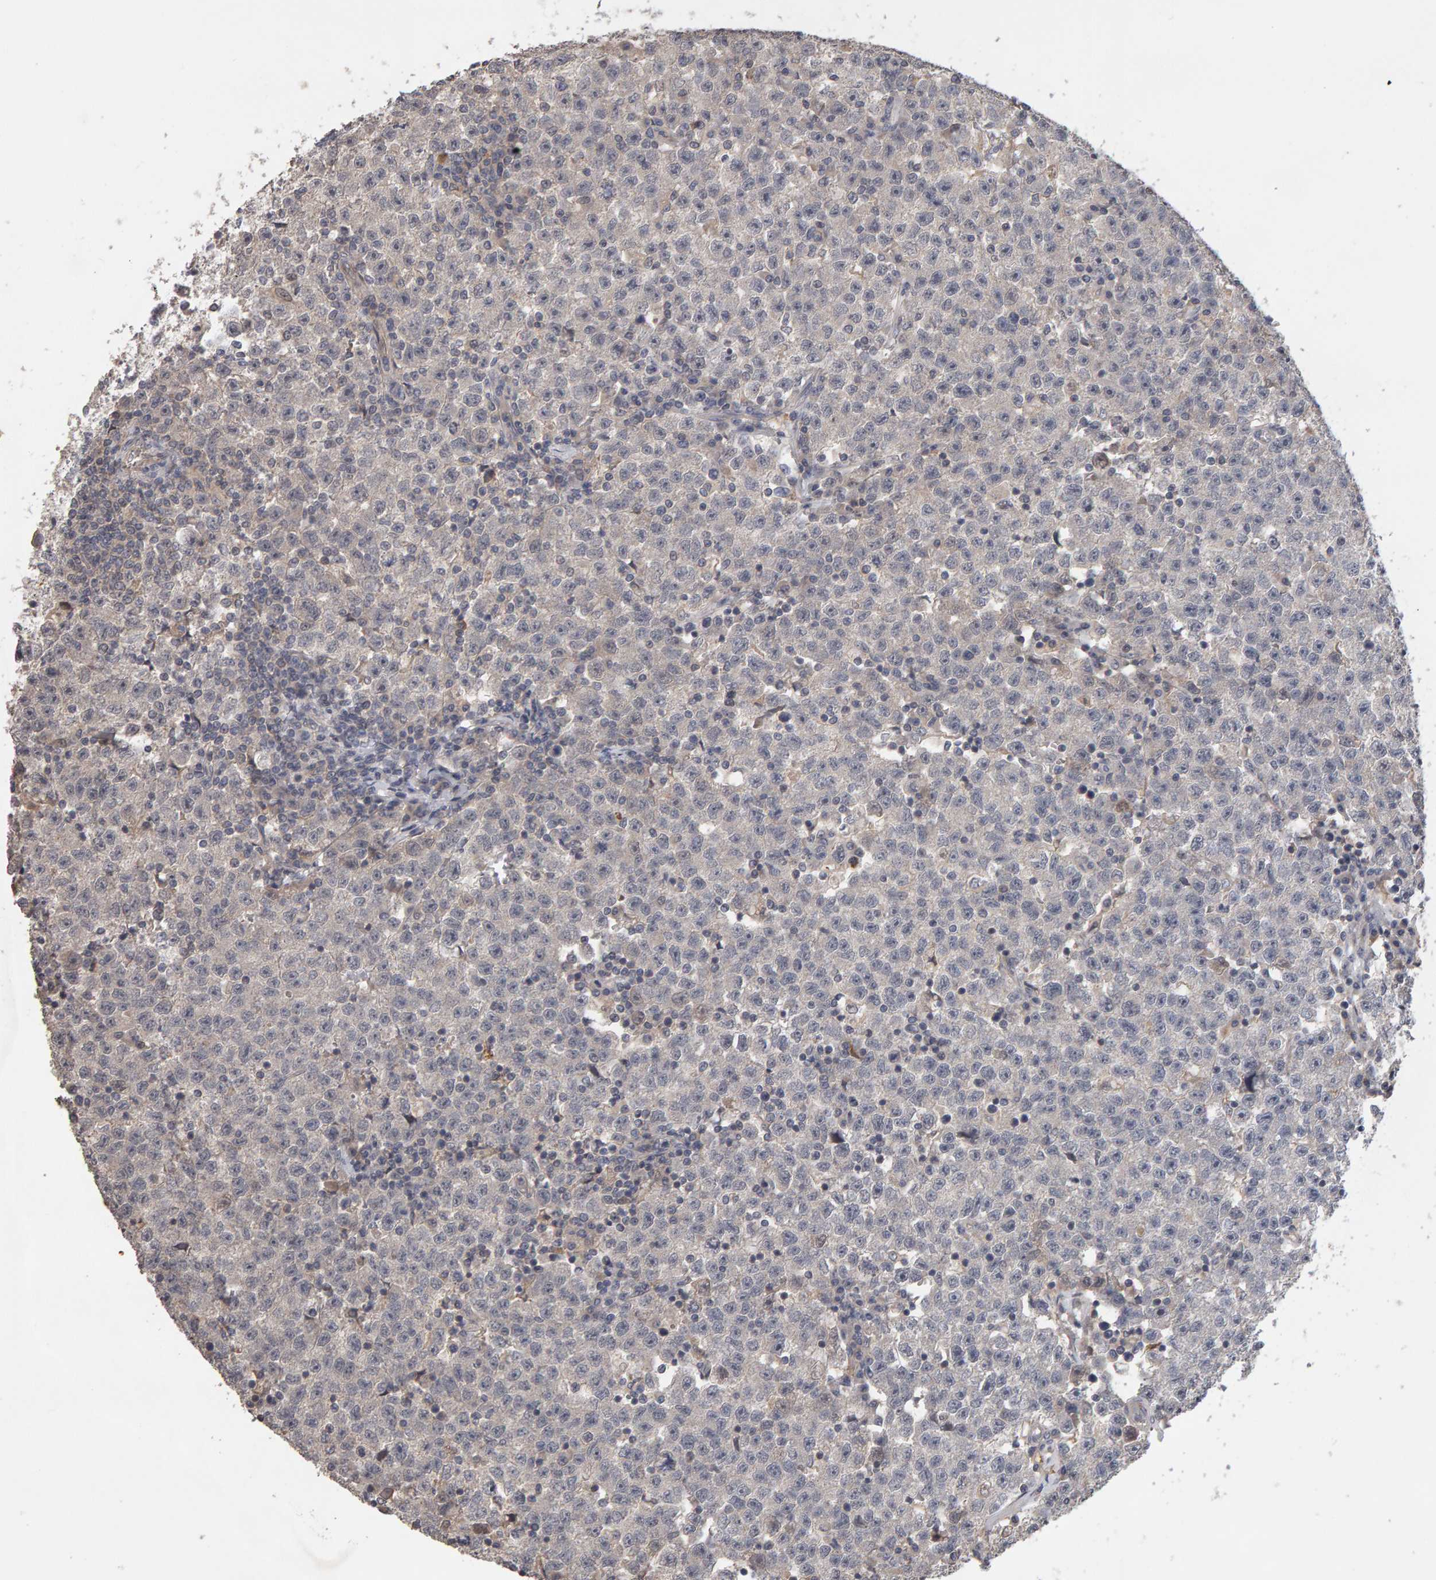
{"staining": {"intensity": "negative", "quantity": "none", "location": "none"}, "tissue": "testis cancer", "cell_type": "Tumor cells", "image_type": "cancer", "snomed": [{"axis": "morphology", "description": "Seminoma, NOS"}, {"axis": "topography", "description": "Testis"}], "caption": "Tumor cells are negative for brown protein staining in testis cancer (seminoma).", "gene": "COASY", "patient": {"sex": "male", "age": 22}}